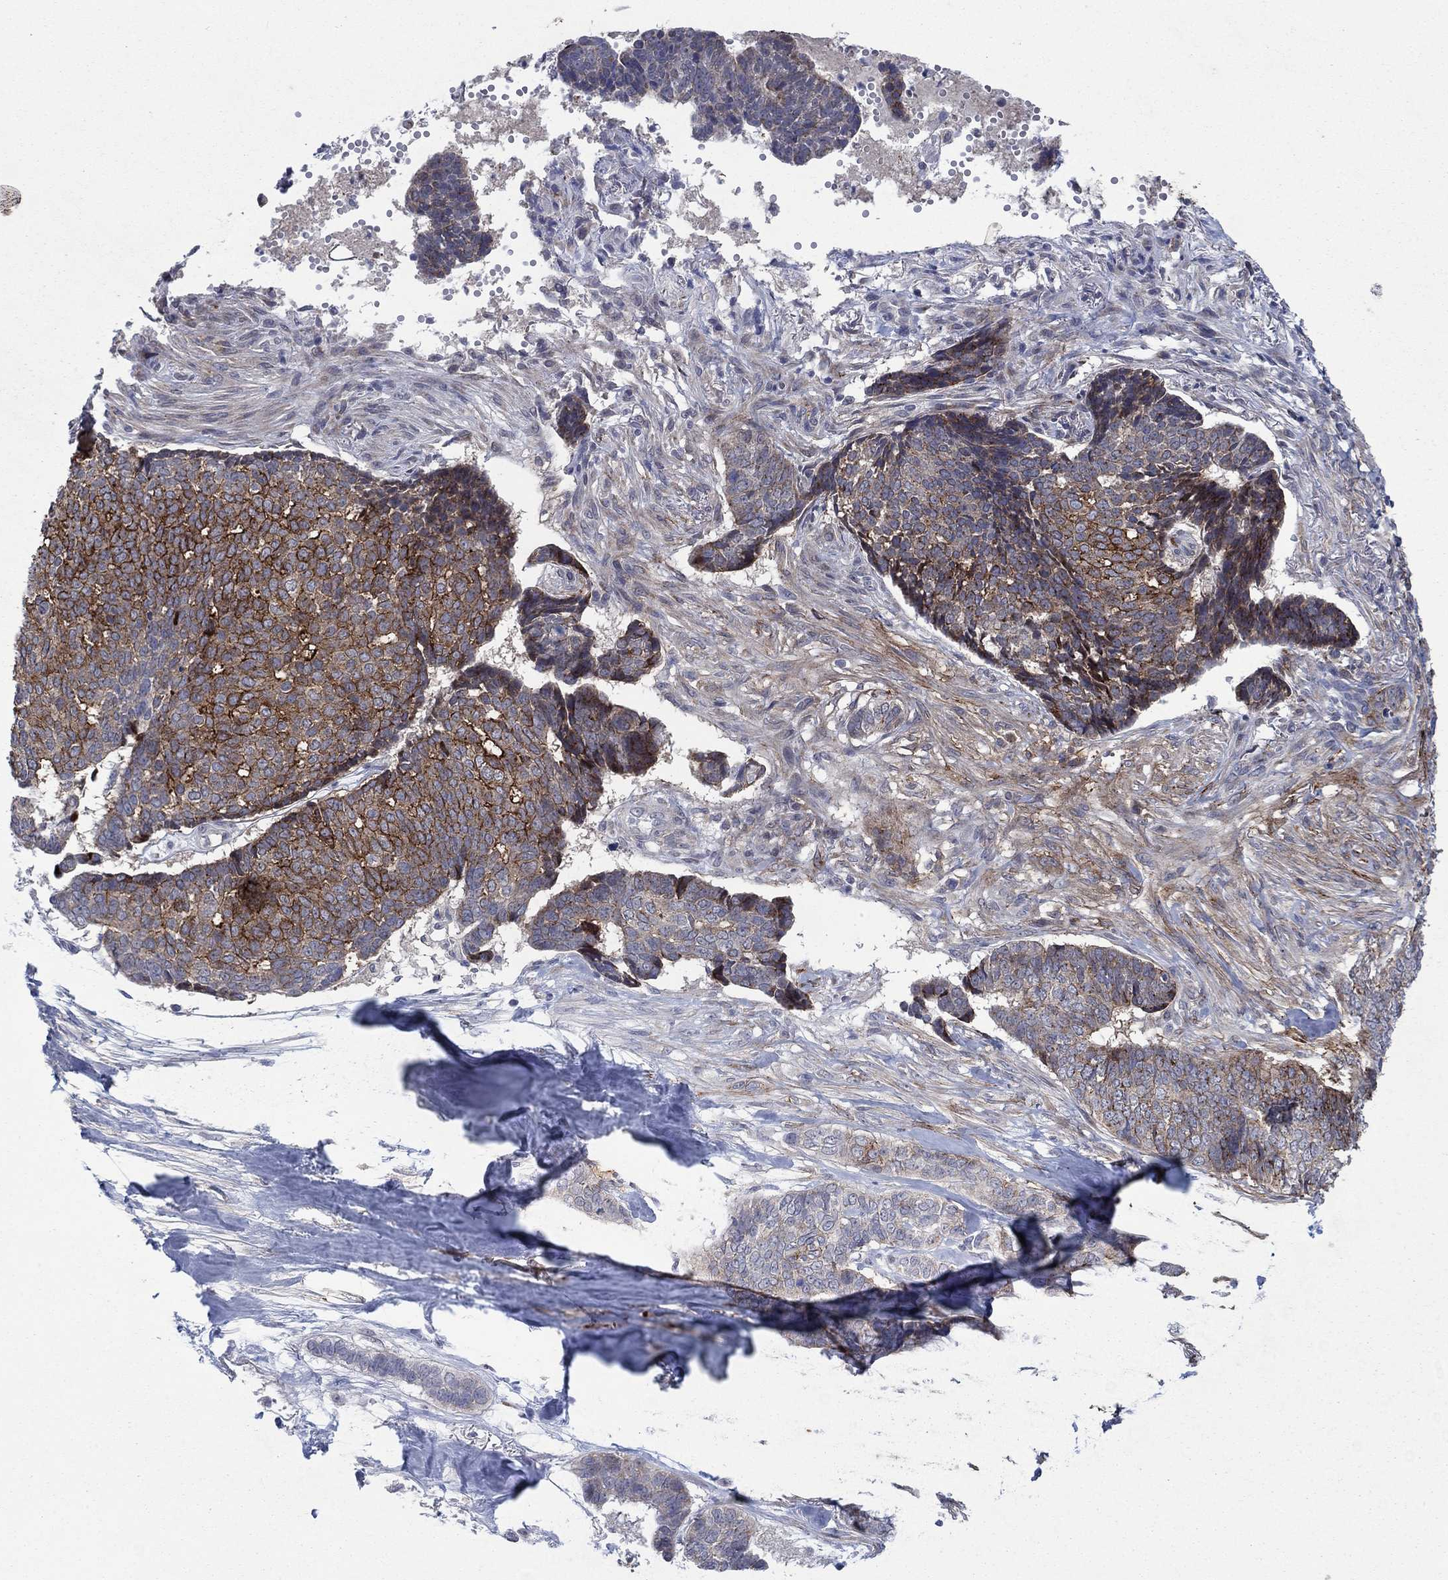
{"staining": {"intensity": "strong", "quantity": "25%-75%", "location": "cytoplasmic/membranous"}, "tissue": "skin cancer", "cell_type": "Tumor cells", "image_type": "cancer", "snomed": [{"axis": "morphology", "description": "Basal cell carcinoma"}, {"axis": "topography", "description": "Skin"}], "caption": "Strong cytoplasmic/membranous protein staining is seen in approximately 25%-75% of tumor cells in skin cancer.", "gene": "SDC1", "patient": {"sex": "male", "age": 86}}